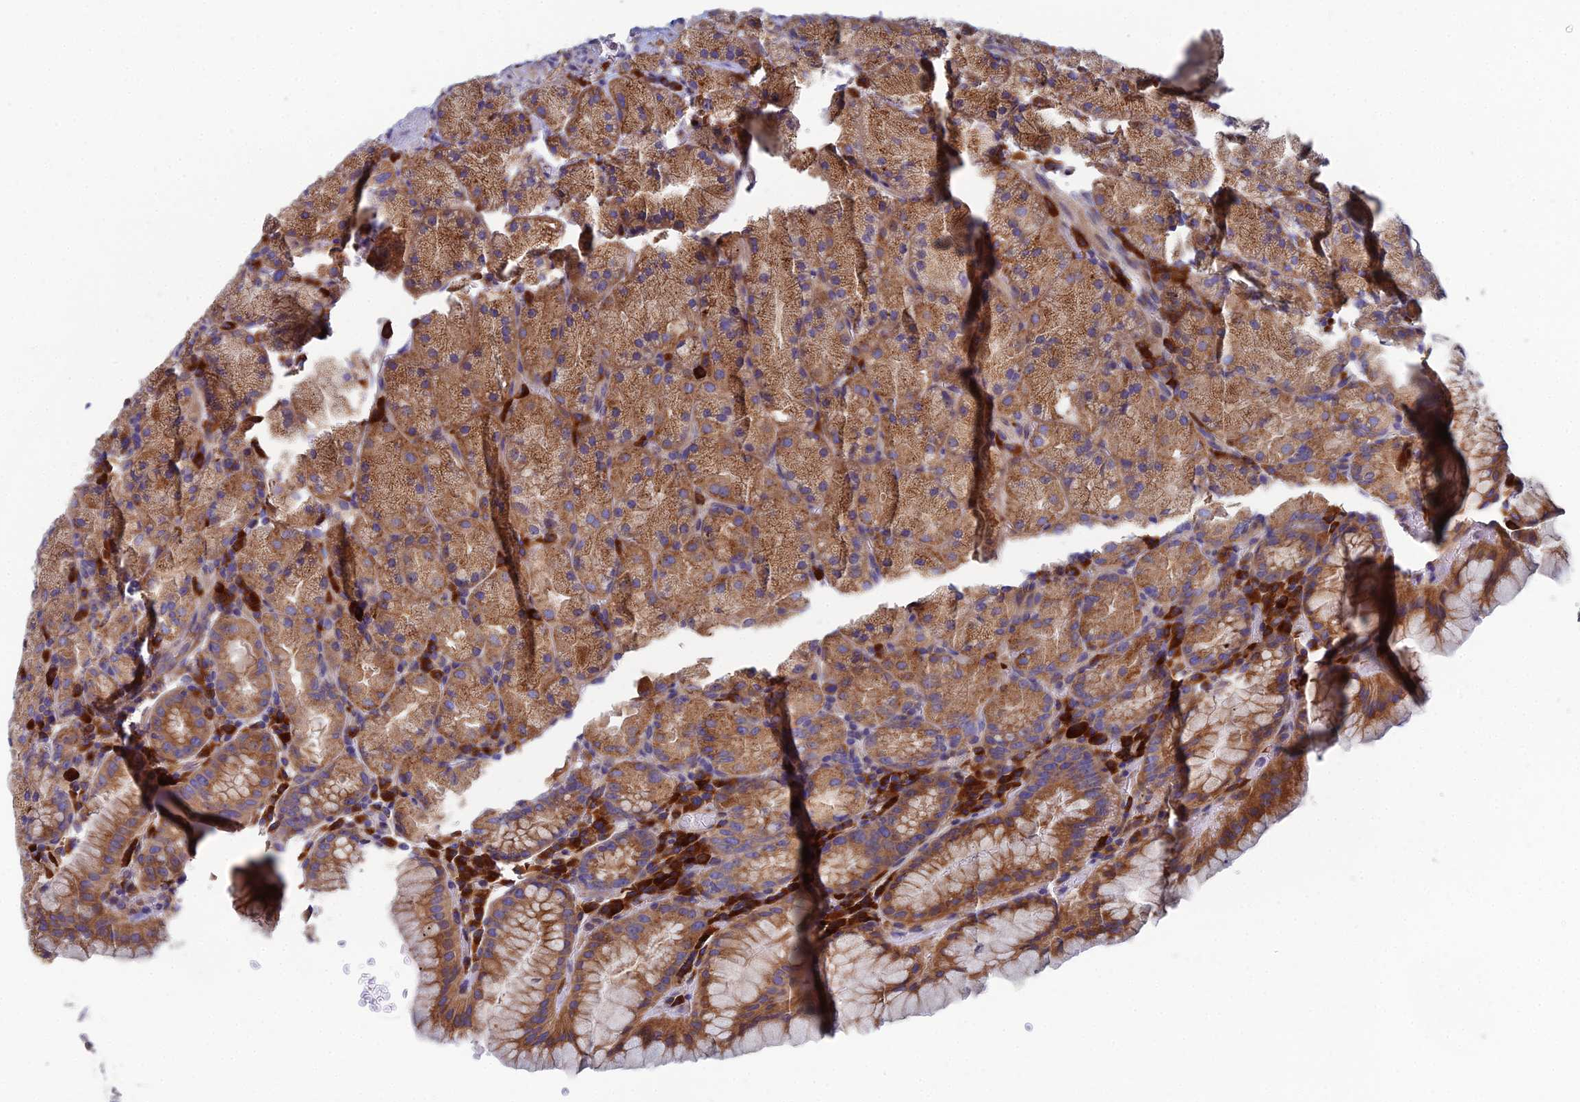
{"staining": {"intensity": "moderate", "quantity": ">75%", "location": "cytoplasmic/membranous"}, "tissue": "stomach", "cell_type": "Glandular cells", "image_type": "normal", "snomed": [{"axis": "morphology", "description": "Normal tissue, NOS"}, {"axis": "topography", "description": "Stomach, upper"}, {"axis": "topography", "description": "Stomach, lower"}], "caption": "About >75% of glandular cells in benign stomach reveal moderate cytoplasmic/membranous protein staining as visualized by brown immunohistochemical staining.", "gene": "CLCN3", "patient": {"sex": "male", "age": 80}}